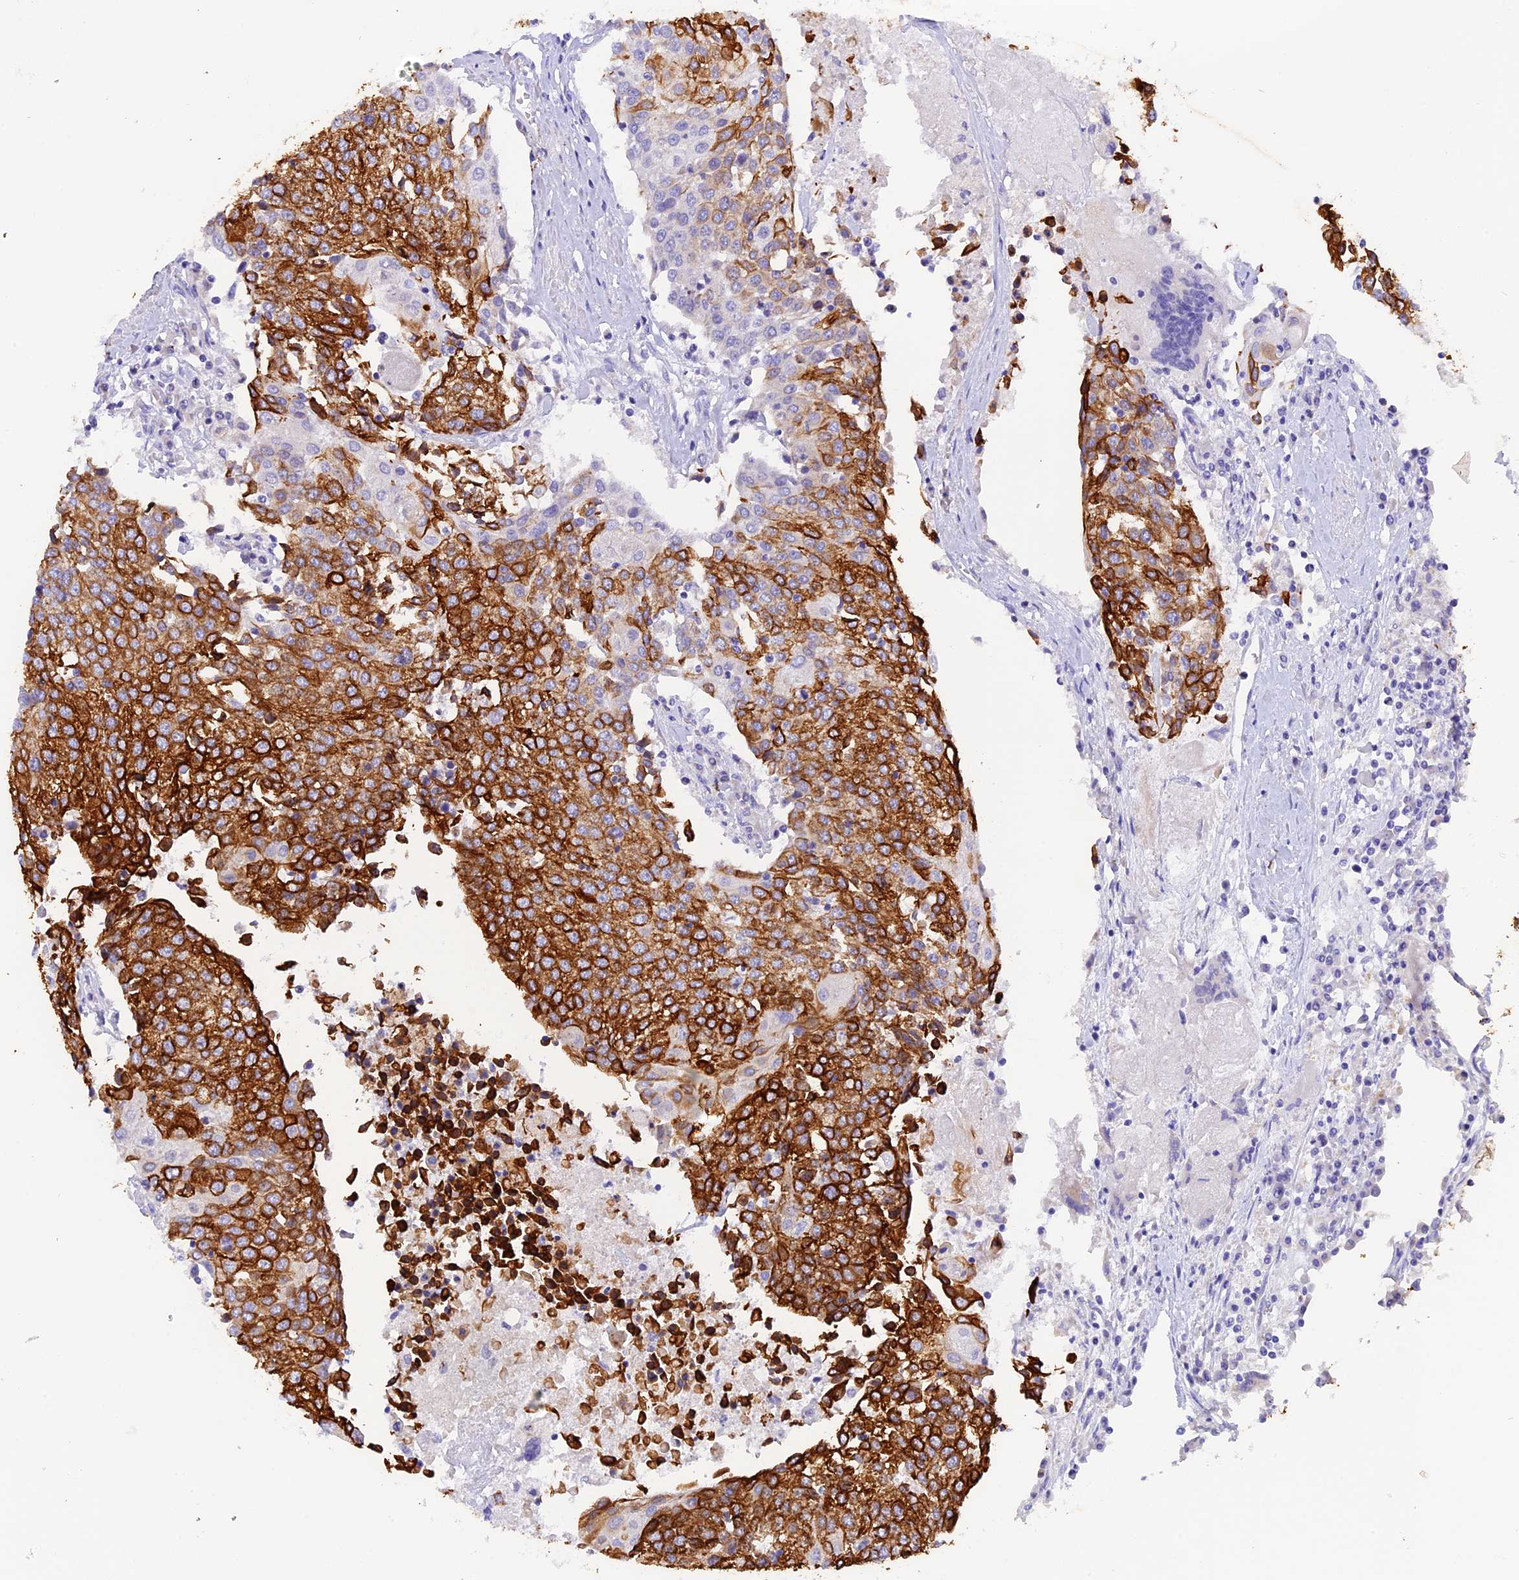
{"staining": {"intensity": "strong", "quantity": ">75%", "location": "cytoplasmic/membranous"}, "tissue": "urothelial cancer", "cell_type": "Tumor cells", "image_type": "cancer", "snomed": [{"axis": "morphology", "description": "Urothelial carcinoma, High grade"}, {"axis": "topography", "description": "Urinary bladder"}], "caption": "A brown stain highlights strong cytoplasmic/membranous staining of a protein in urothelial cancer tumor cells.", "gene": "PKIA", "patient": {"sex": "female", "age": 85}}